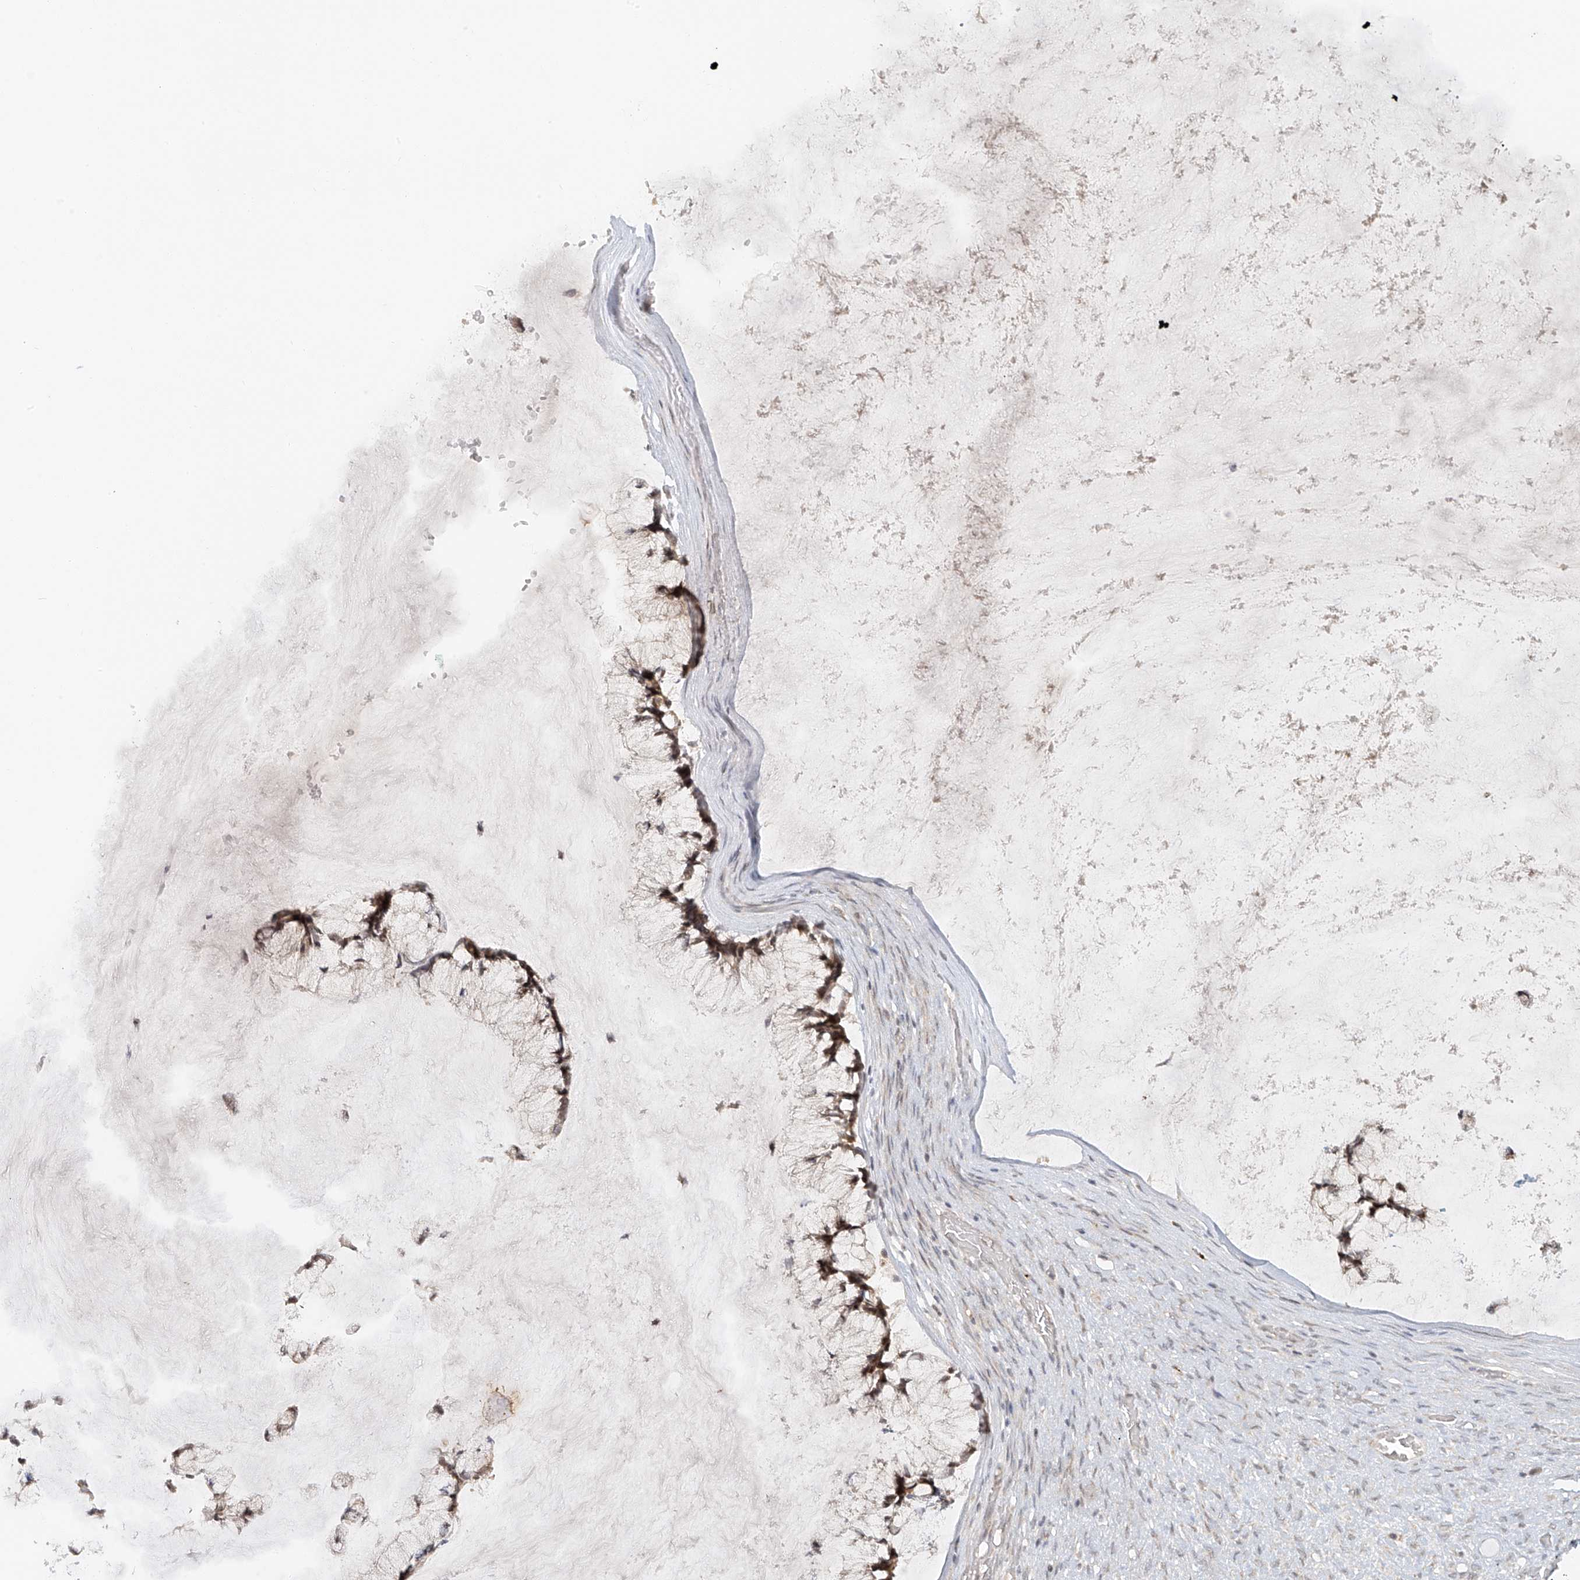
{"staining": {"intensity": "moderate", "quantity": ">75%", "location": "cytoplasmic/membranous,nuclear"}, "tissue": "ovarian cancer", "cell_type": "Tumor cells", "image_type": "cancer", "snomed": [{"axis": "morphology", "description": "Cystadenocarcinoma, mucinous, NOS"}, {"axis": "topography", "description": "Ovary"}], "caption": "This histopathology image demonstrates IHC staining of ovarian cancer (mucinous cystadenocarcinoma), with medium moderate cytoplasmic/membranous and nuclear expression in about >75% of tumor cells.", "gene": "MIPEP", "patient": {"sex": "female", "age": 42}}